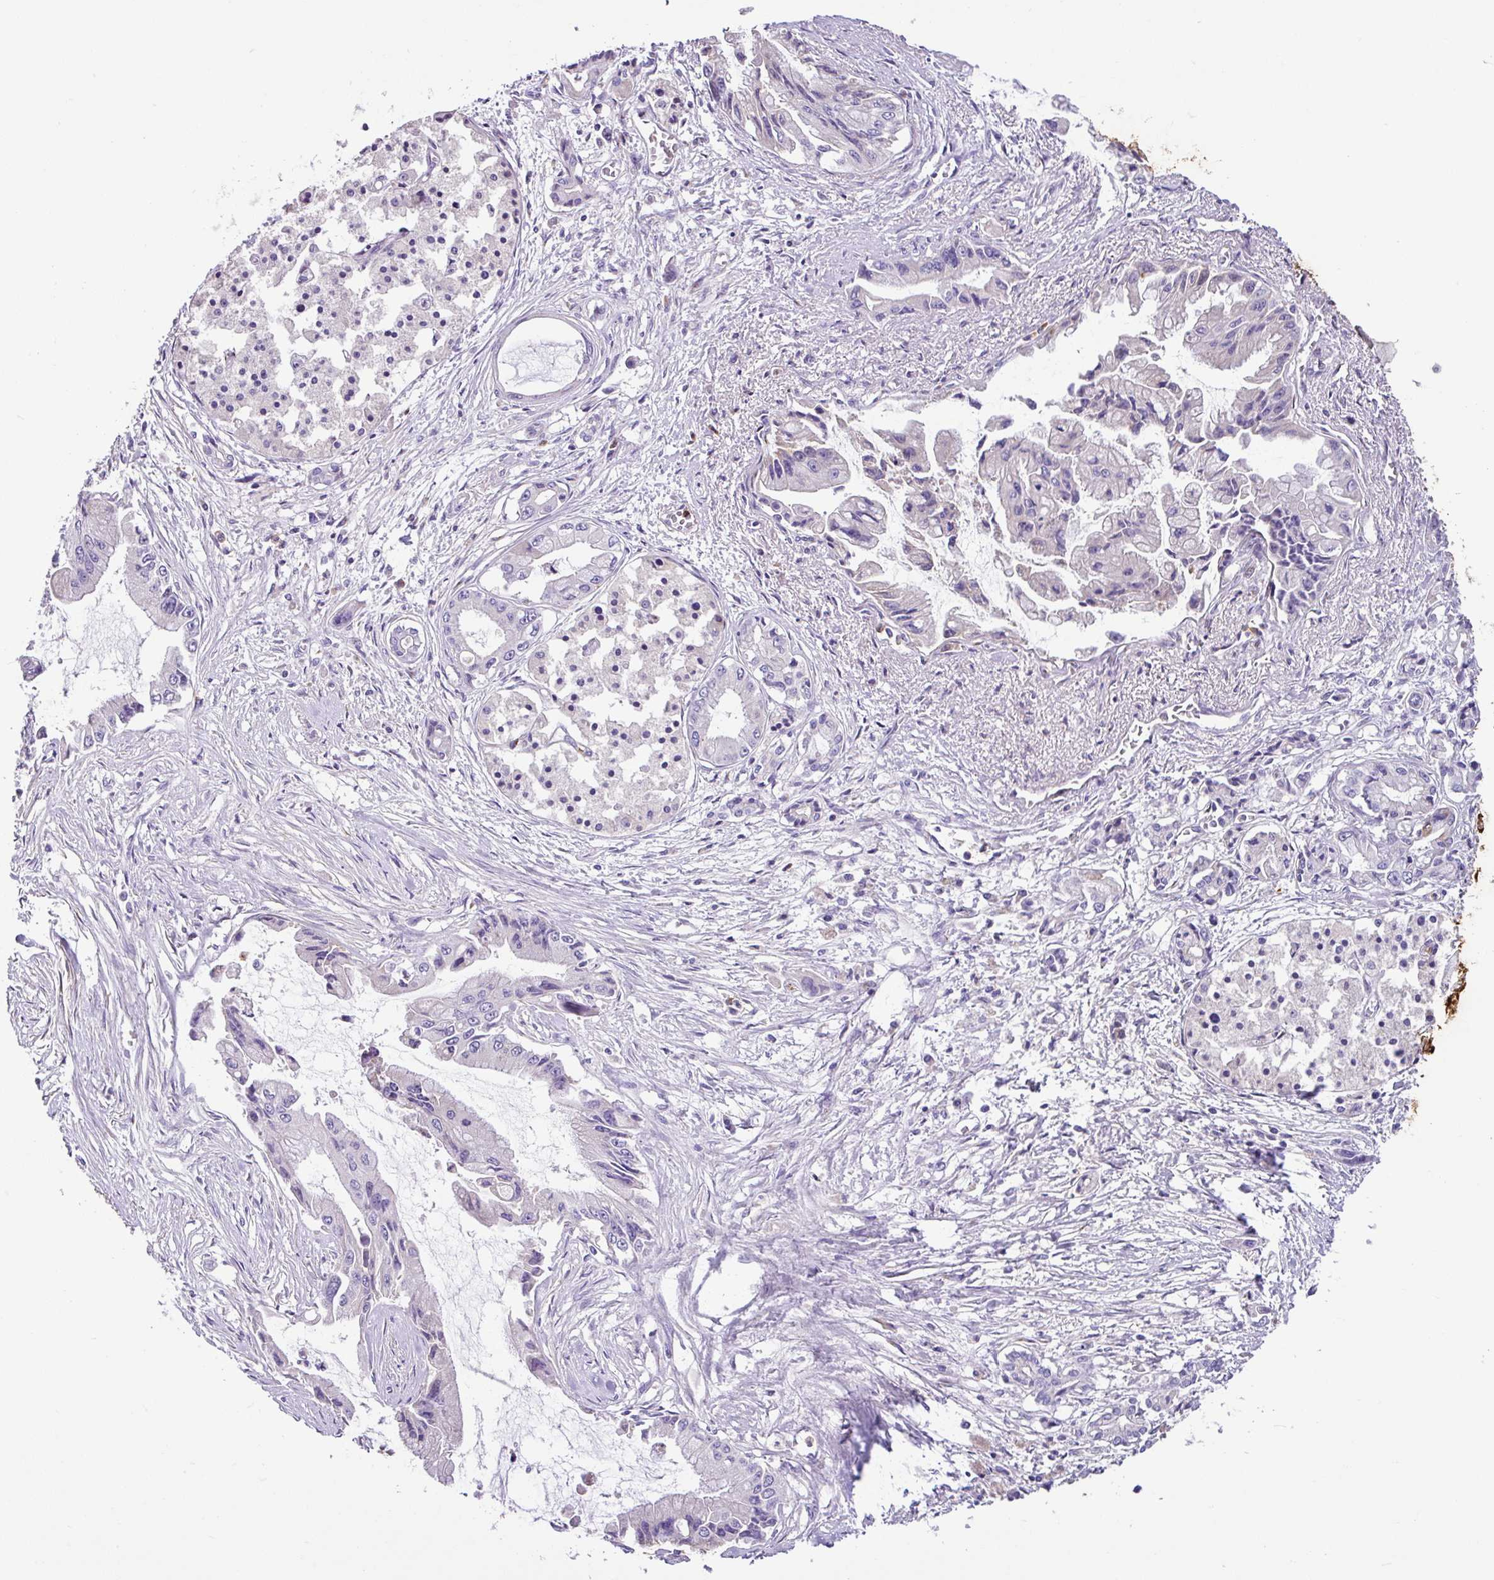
{"staining": {"intensity": "negative", "quantity": "none", "location": "none"}, "tissue": "pancreatic cancer", "cell_type": "Tumor cells", "image_type": "cancer", "snomed": [{"axis": "morphology", "description": "Adenocarcinoma, NOS"}, {"axis": "topography", "description": "Pancreas"}], "caption": "Micrograph shows no protein staining in tumor cells of adenocarcinoma (pancreatic) tissue.", "gene": "CRISP3", "patient": {"sex": "male", "age": 84}}